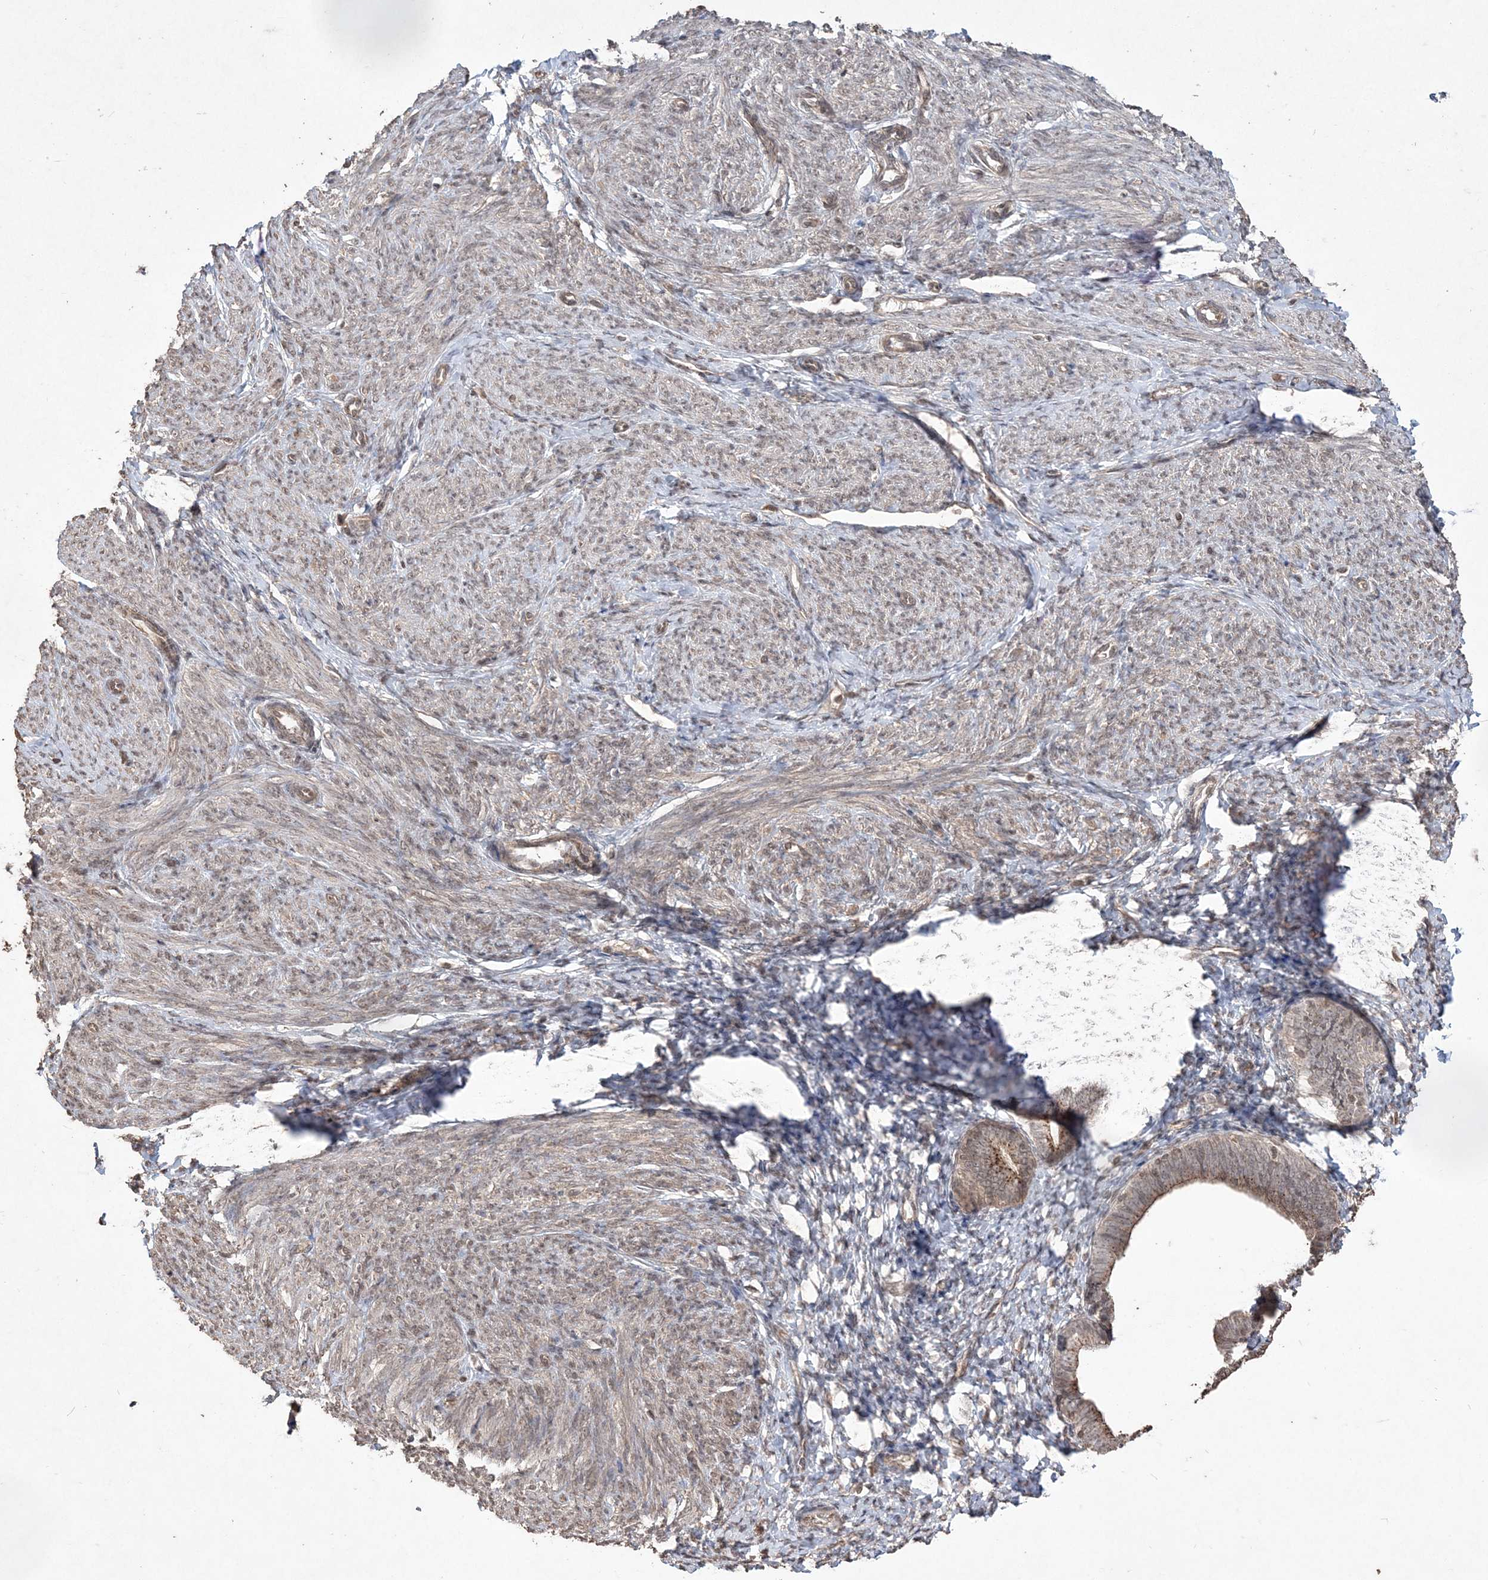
{"staining": {"intensity": "moderate", "quantity": "<25%", "location": "cytoplasmic/membranous,nuclear"}, "tissue": "endometrium", "cell_type": "Cells in endometrial stroma", "image_type": "normal", "snomed": [{"axis": "morphology", "description": "Normal tissue, NOS"}, {"axis": "topography", "description": "Endometrium"}], "caption": "An immunohistochemistry (IHC) image of normal tissue is shown. Protein staining in brown highlights moderate cytoplasmic/membranous,nuclear positivity in endometrium within cells in endometrial stroma.", "gene": "EHHADH", "patient": {"sex": "female", "age": 72}}